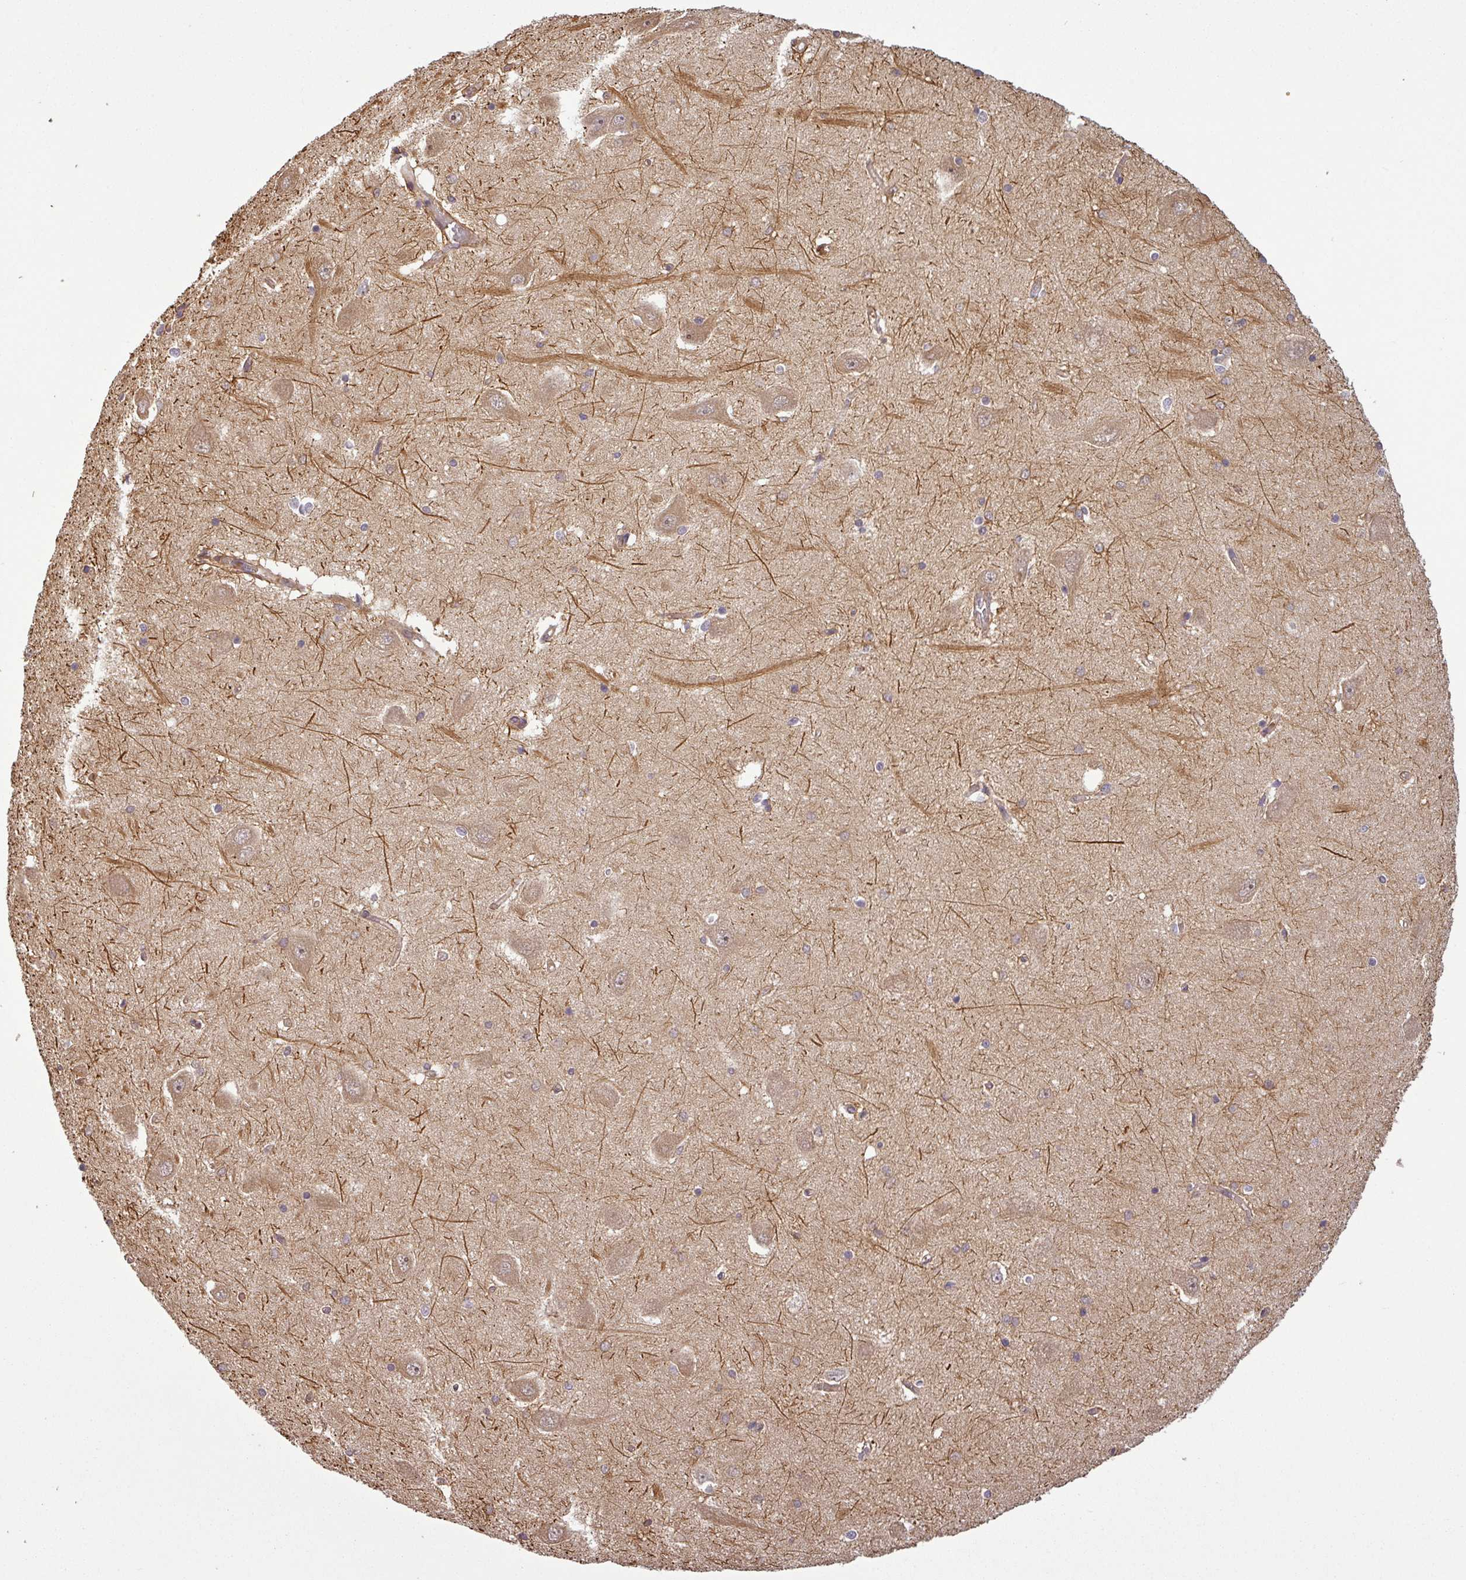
{"staining": {"intensity": "negative", "quantity": "none", "location": "none"}, "tissue": "hippocampus", "cell_type": "Glial cells", "image_type": "normal", "snomed": [{"axis": "morphology", "description": "Normal tissue, NOS"}, {"axis": "topography", "description": "Hippocampus"}], "caption": "Immunohistochemical staining of benign hippocampus reveals no significant positivity in glial cells.", "gene": "MAP3K6", "patient": {"sex": "male", "age": 45}}